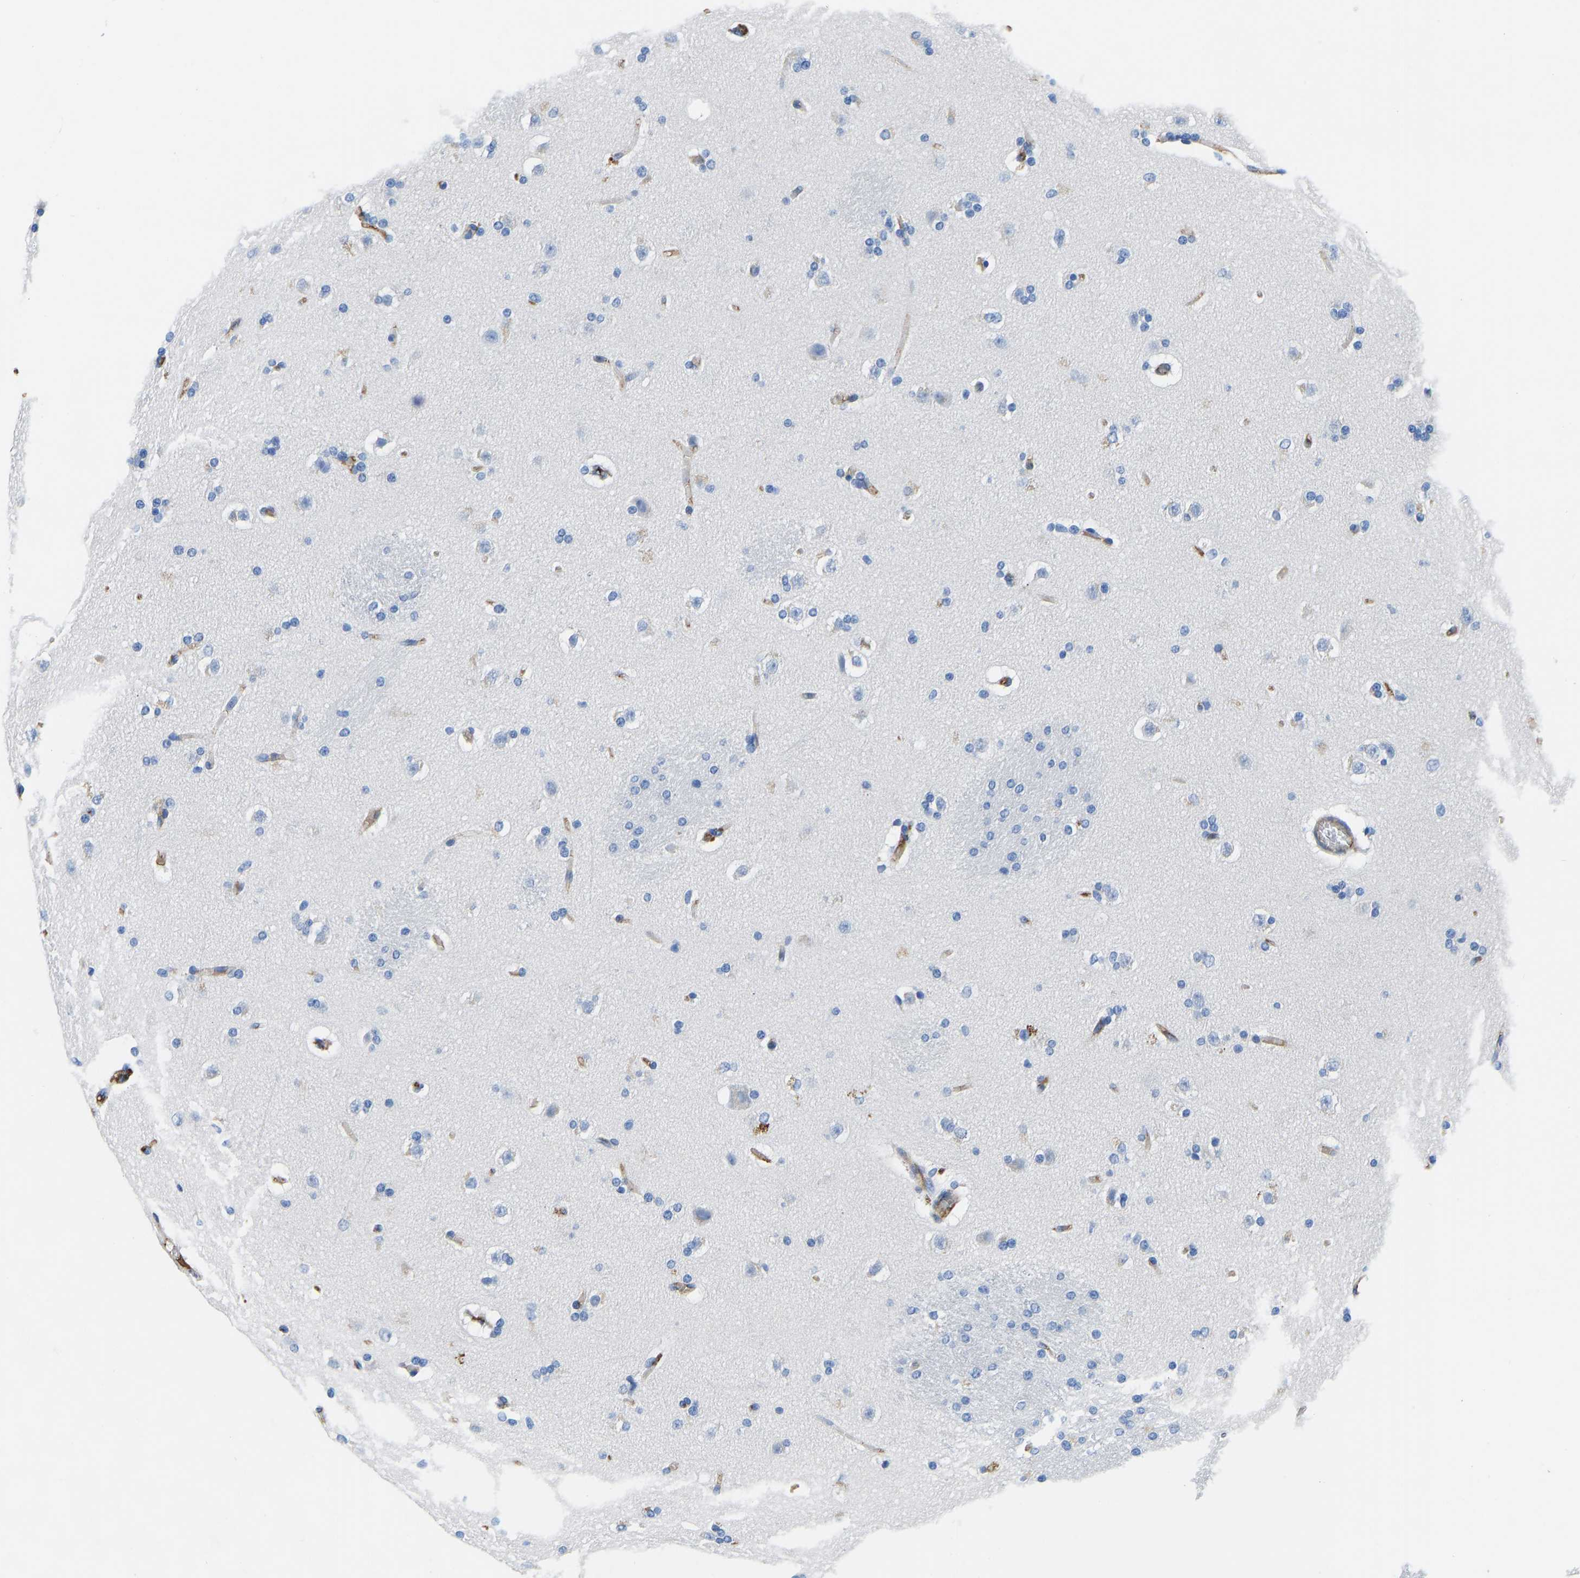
{"staining": {"intensity": "negative", "quantity": "none", "location": "none"}, "tissue": "caudate", "cell_type": "Glial cells", "image_type": "normal", "snomed": [{"axis": "morphology", "description": "Normal tissue, NOS"}, {"axis": "topography", "description": "Lateral ventricle wall"}], "caption": "High power microscopy image of an immunohistochemistry (IHC) micrograph of benign caudate, revealing no significant positivity in glial cells. (Immunohistochemistry (ihc), brightfield microscopy, high magnification).", "gene": "HSPG2", "patient": {"sex": "female", "age": 19}}